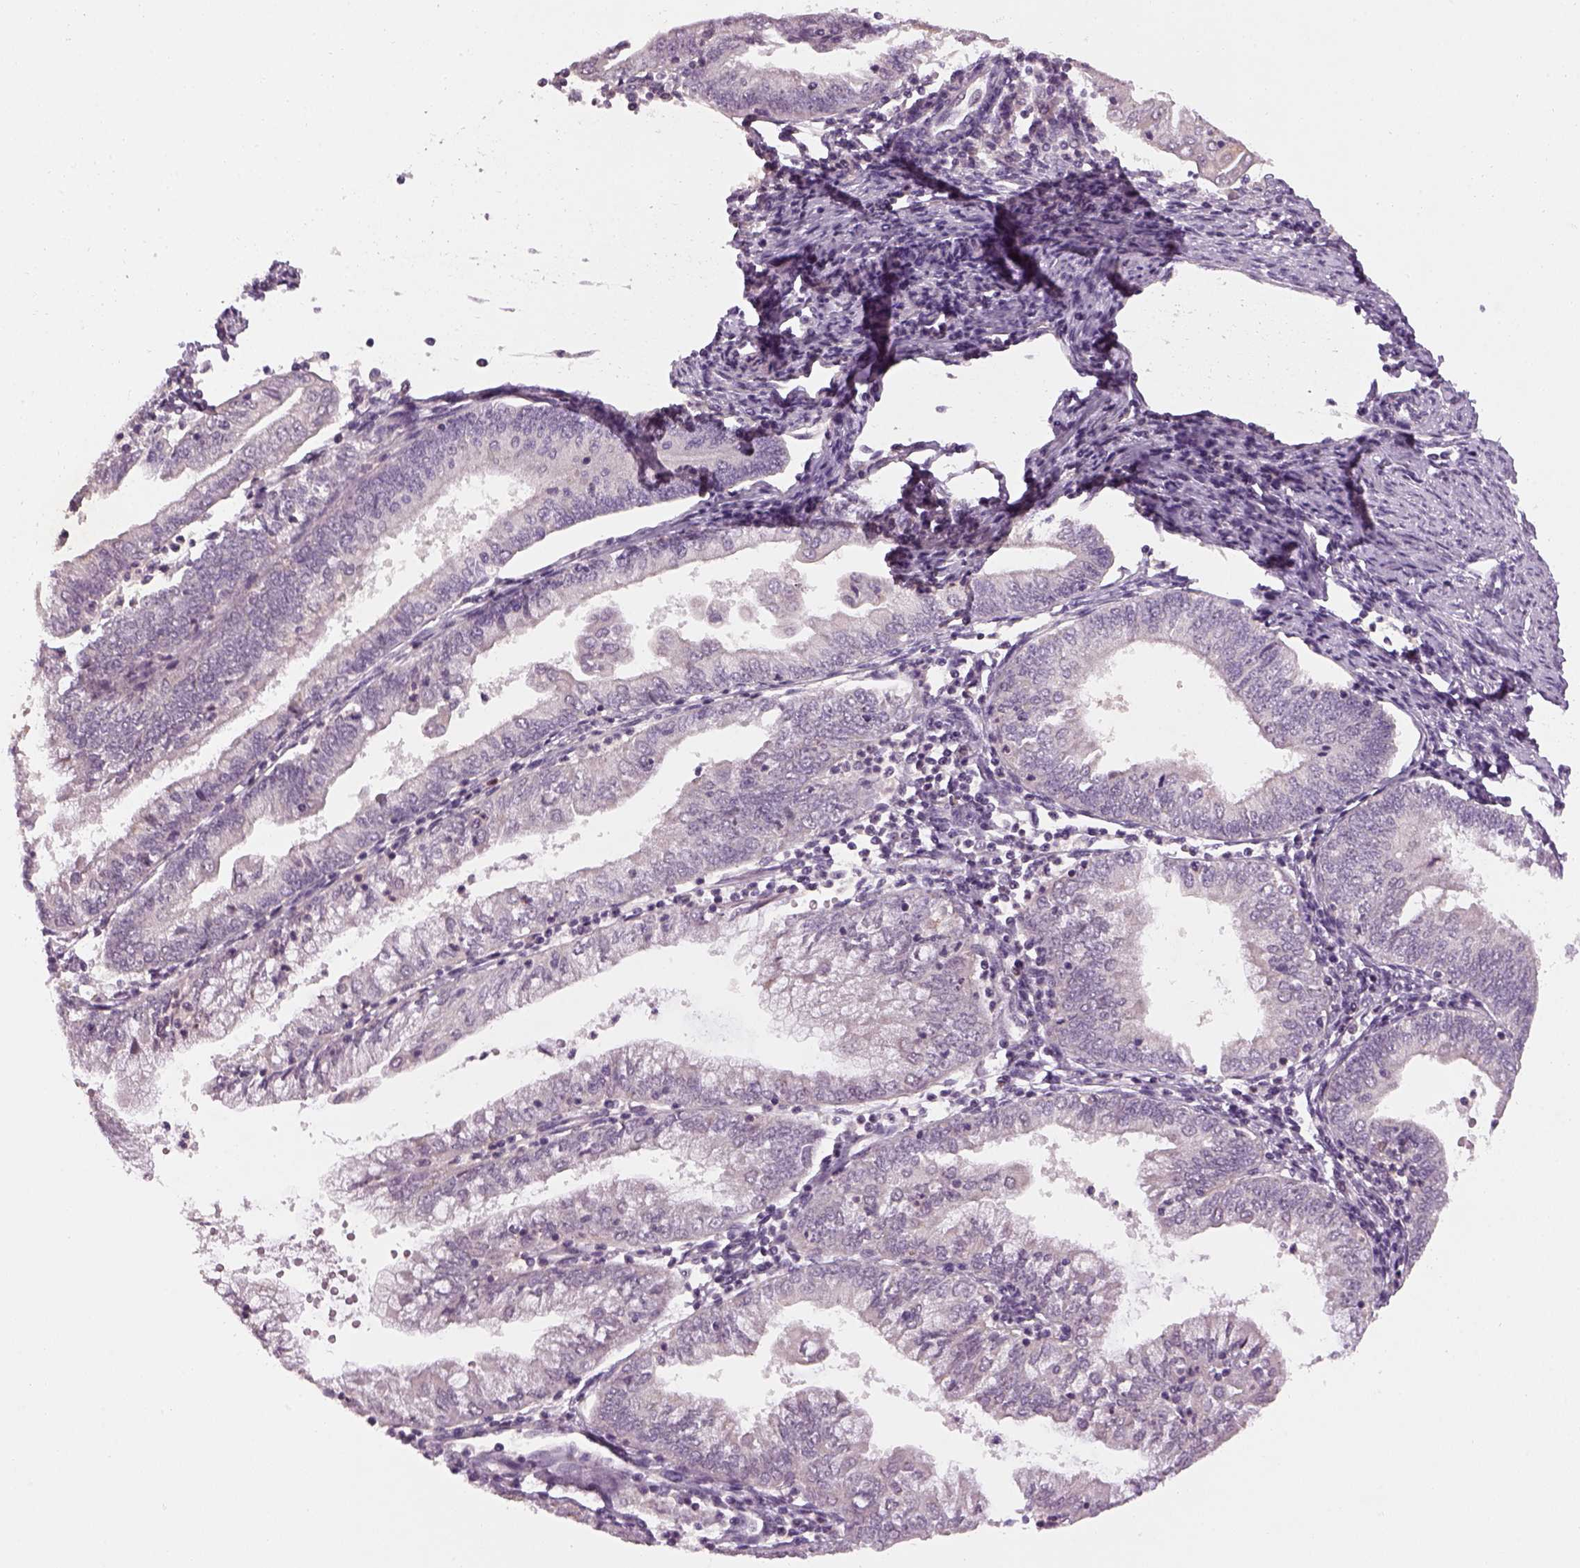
{"staining": {"intensity": "negative", "quantity": "none", "location": "none"}, "tissue": "endometrial cancer", "cell_type": "Tumor cells", "image_type": "cancer", "snomed": [{"axis": "morphology", "description": "Adenocarcinoma, NOS"}, {"axis": "topography", "description": "Endometrium"}], "caption": "Immunohistochemical staining of human adenocarcinoma (endometrial) shows no significant expression in tumor cells. Brightfield microscopy of immunohistochemistry (IHC) stained with DAB (3,3'-diaminobenzidine) (brown) and hematoxylin (blue), captured at high magnification.", "gene": "GDNF", "patient": {"sex": "female", "age": 55}}